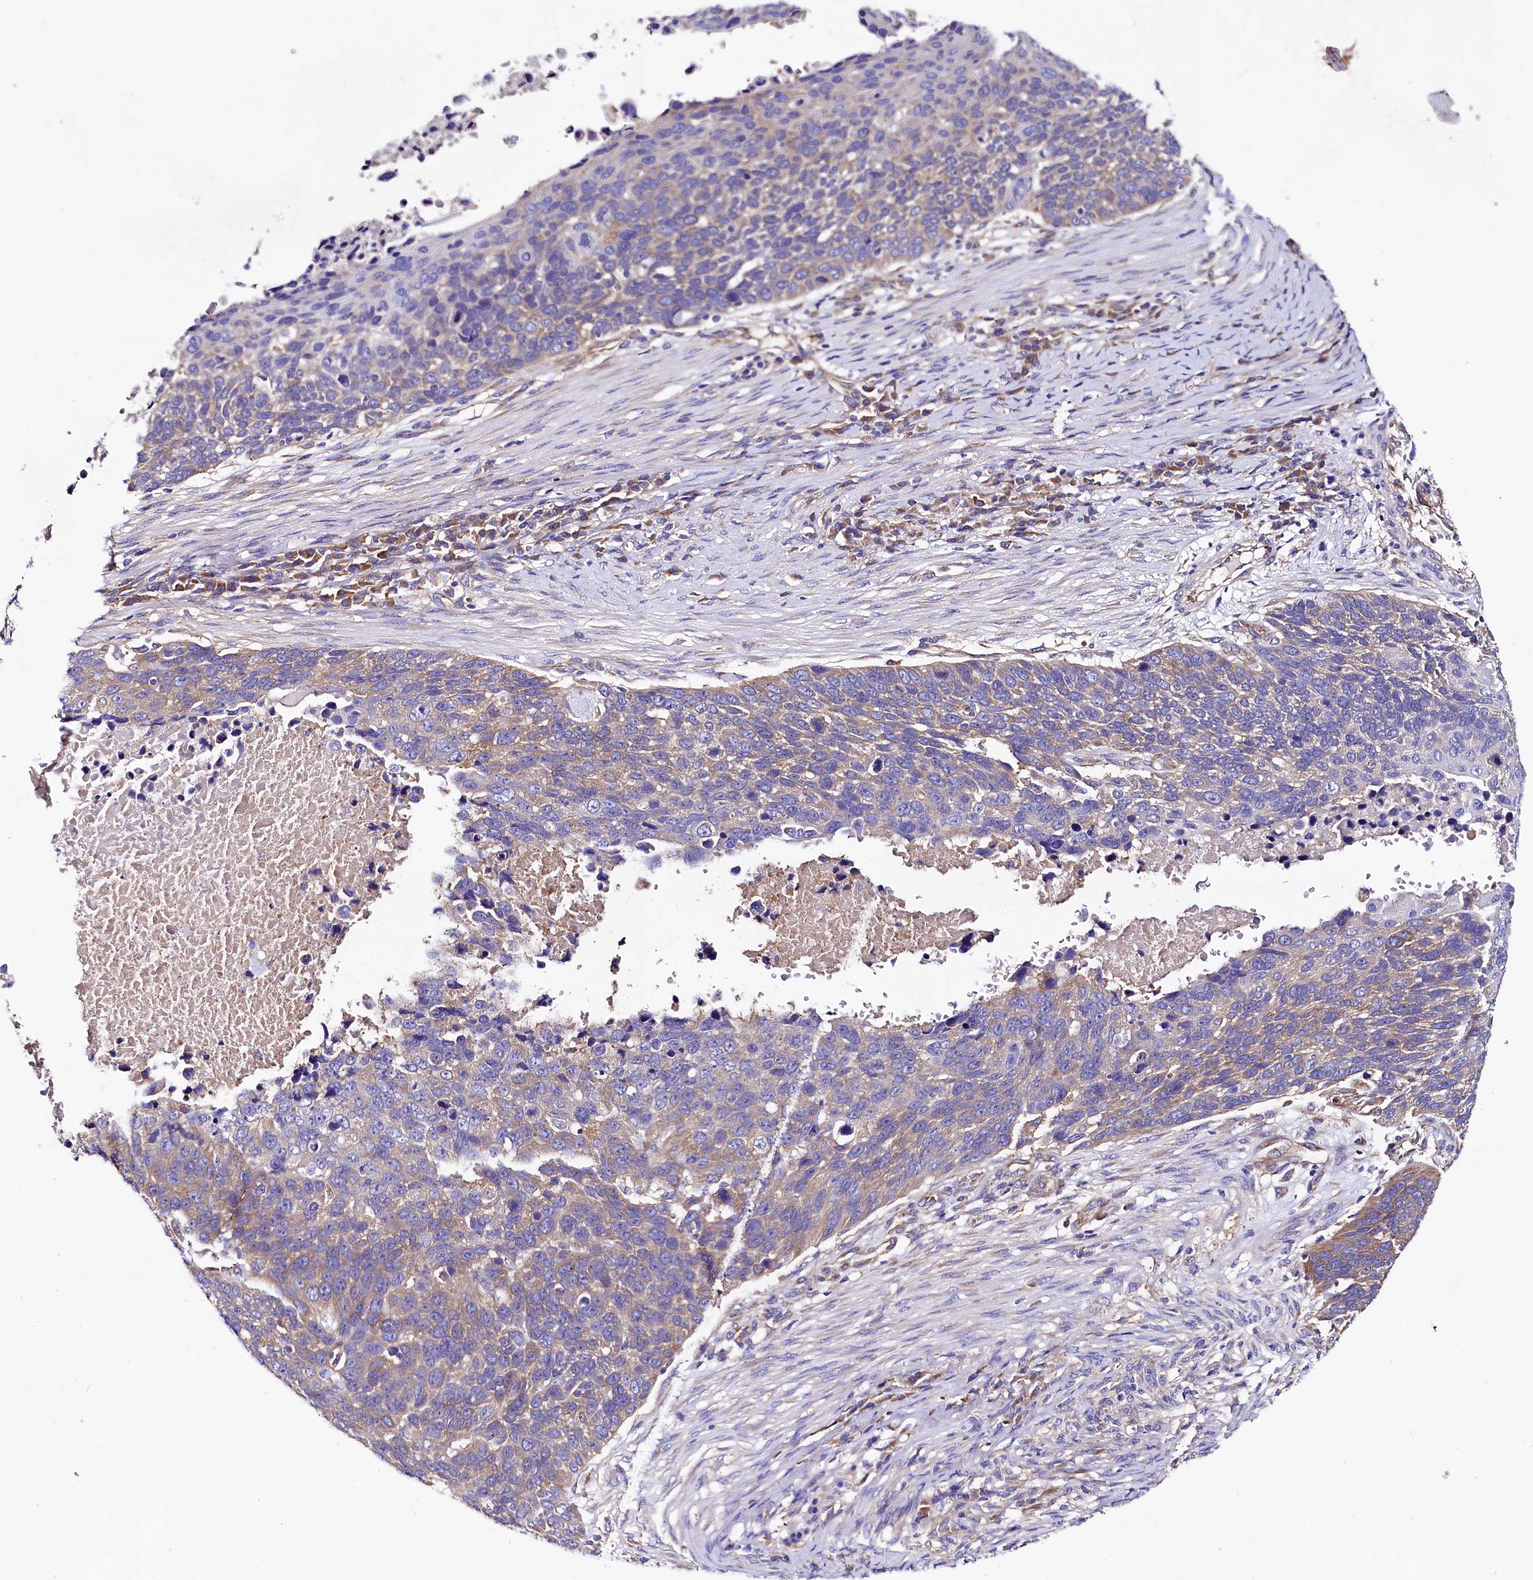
{"staining": {"intensity": "weak", "quantity": "25%-75%", "location": "cytoplasmic/membranous"}, "tissue": "lung cancer", "cell_type": "Tumor cells", "image_type": "cancer", "snomed": [{"axis": "morphology", "description": "Normal tissue, NOS"}, {"axis": "morphology", "description": "Squamous cell carcinoma, NOS"}, {"axis": "topography", "description": "Lymph node"}, {"axis": "topography", "description": "Lung"}], "caption": "IHC micrograph of neoplastic tissue: lung cancer stained using immunohistochemistry (IHC) demonstrates low levels of weak protein expression localized specifically in the cytoplasmic/membranous of tumor cells, appearing as a cytoplasmic/membranous brown color.", "gene": "QARS1", "patient": {"sex": "male", "age": 66}}